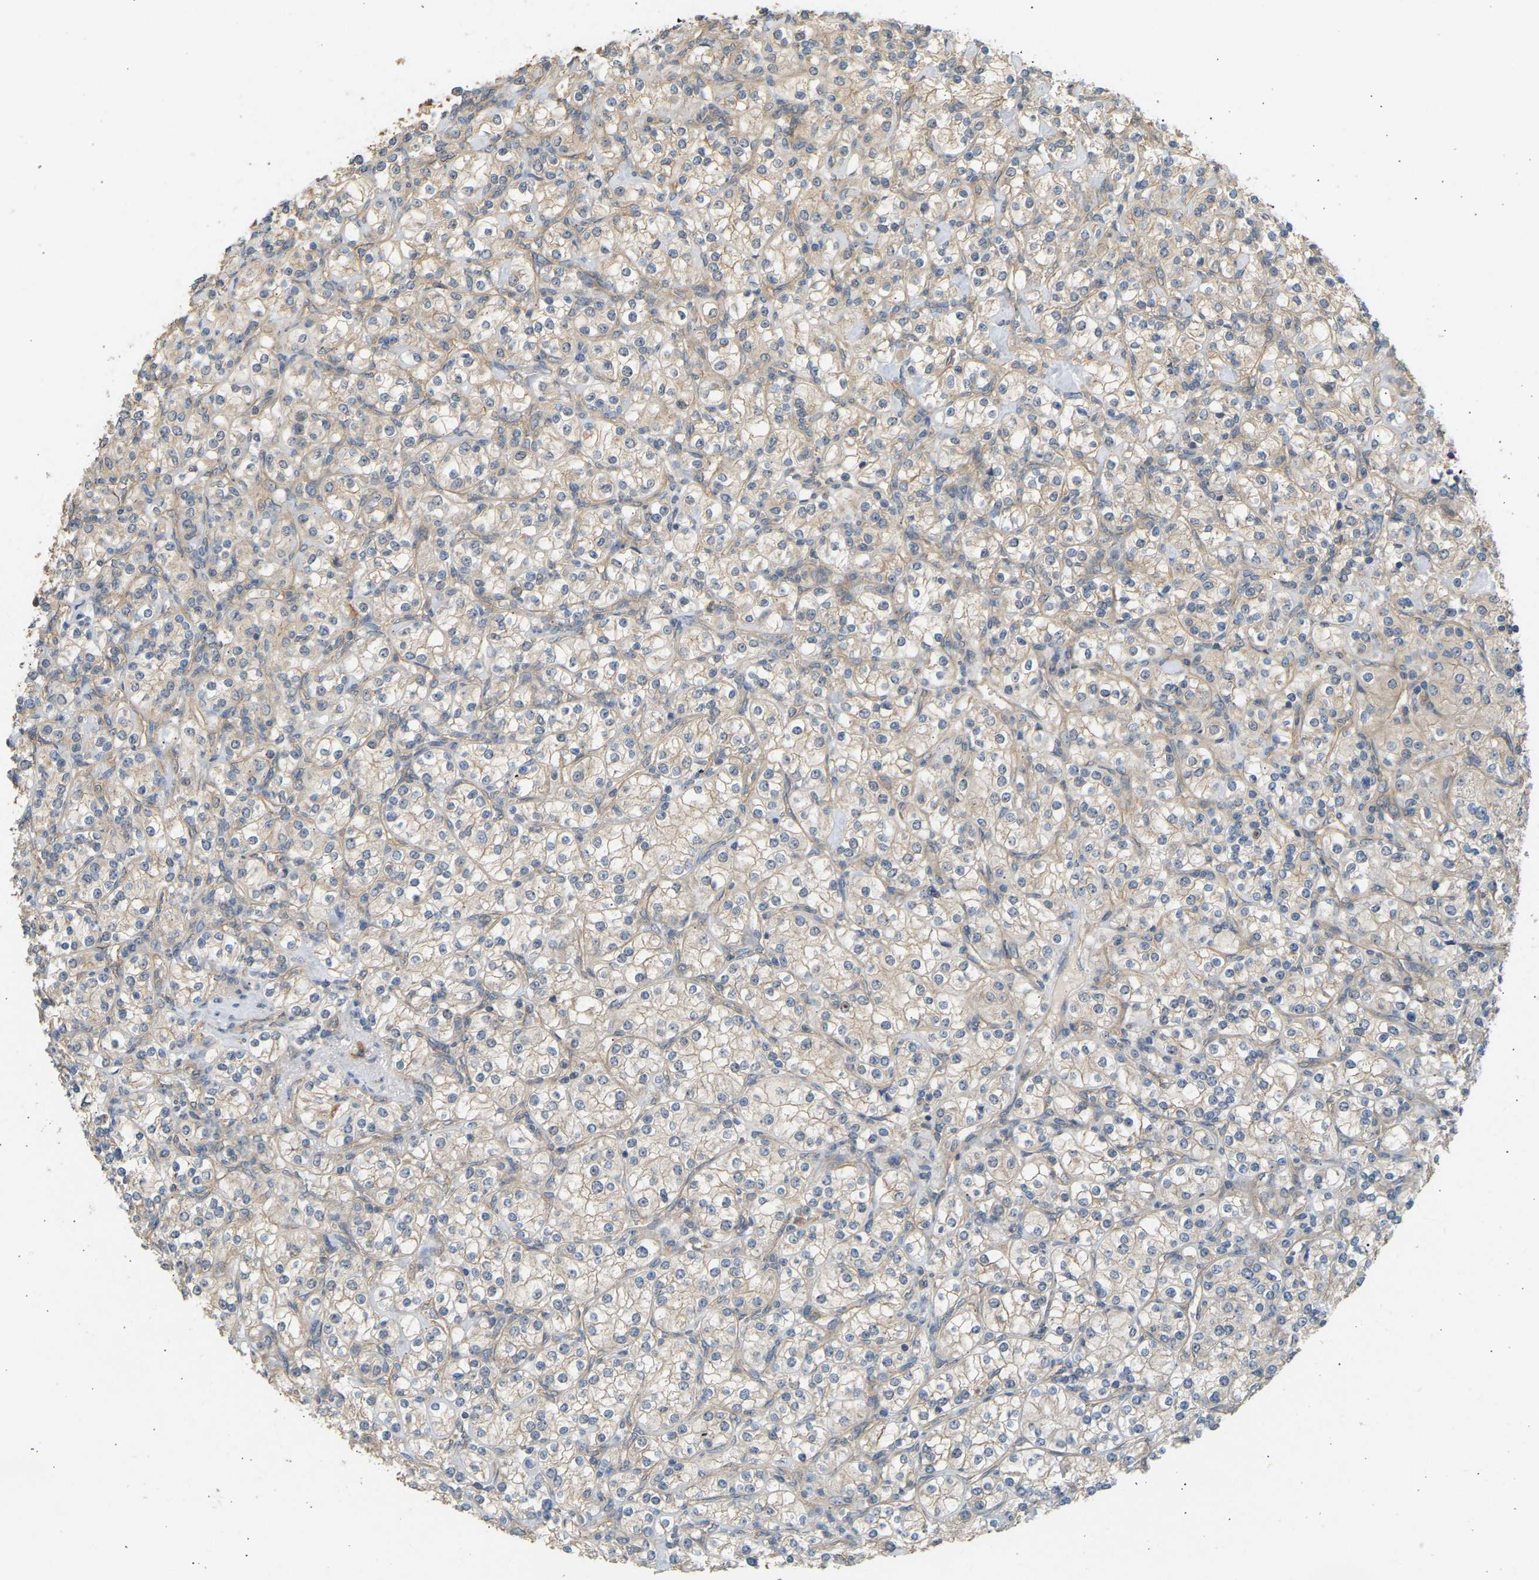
{"staining": {"intensity": "weak", "quantity": "25%-75%", "location": "cytoplasmic/membranous"}, "tissue": "renal cancer", "cell_type": "Tumor cells", "image_type": "cancer", "snomed": [{"axis": "morphology", "description": "Adenocarcinoma, NOS"}, {"axis": "topography", "description": "Kidney"}], "caption": "Renal cancer (adenocarcinoma) stained for a protein exhibits weak cytoplasmic/membranous positivity in tumor cells. The protein of interest is shown in brown color, while the nuclei are stained blue.", "gene": "RGL1", "patient": {"sex": "male", "age": 77}}